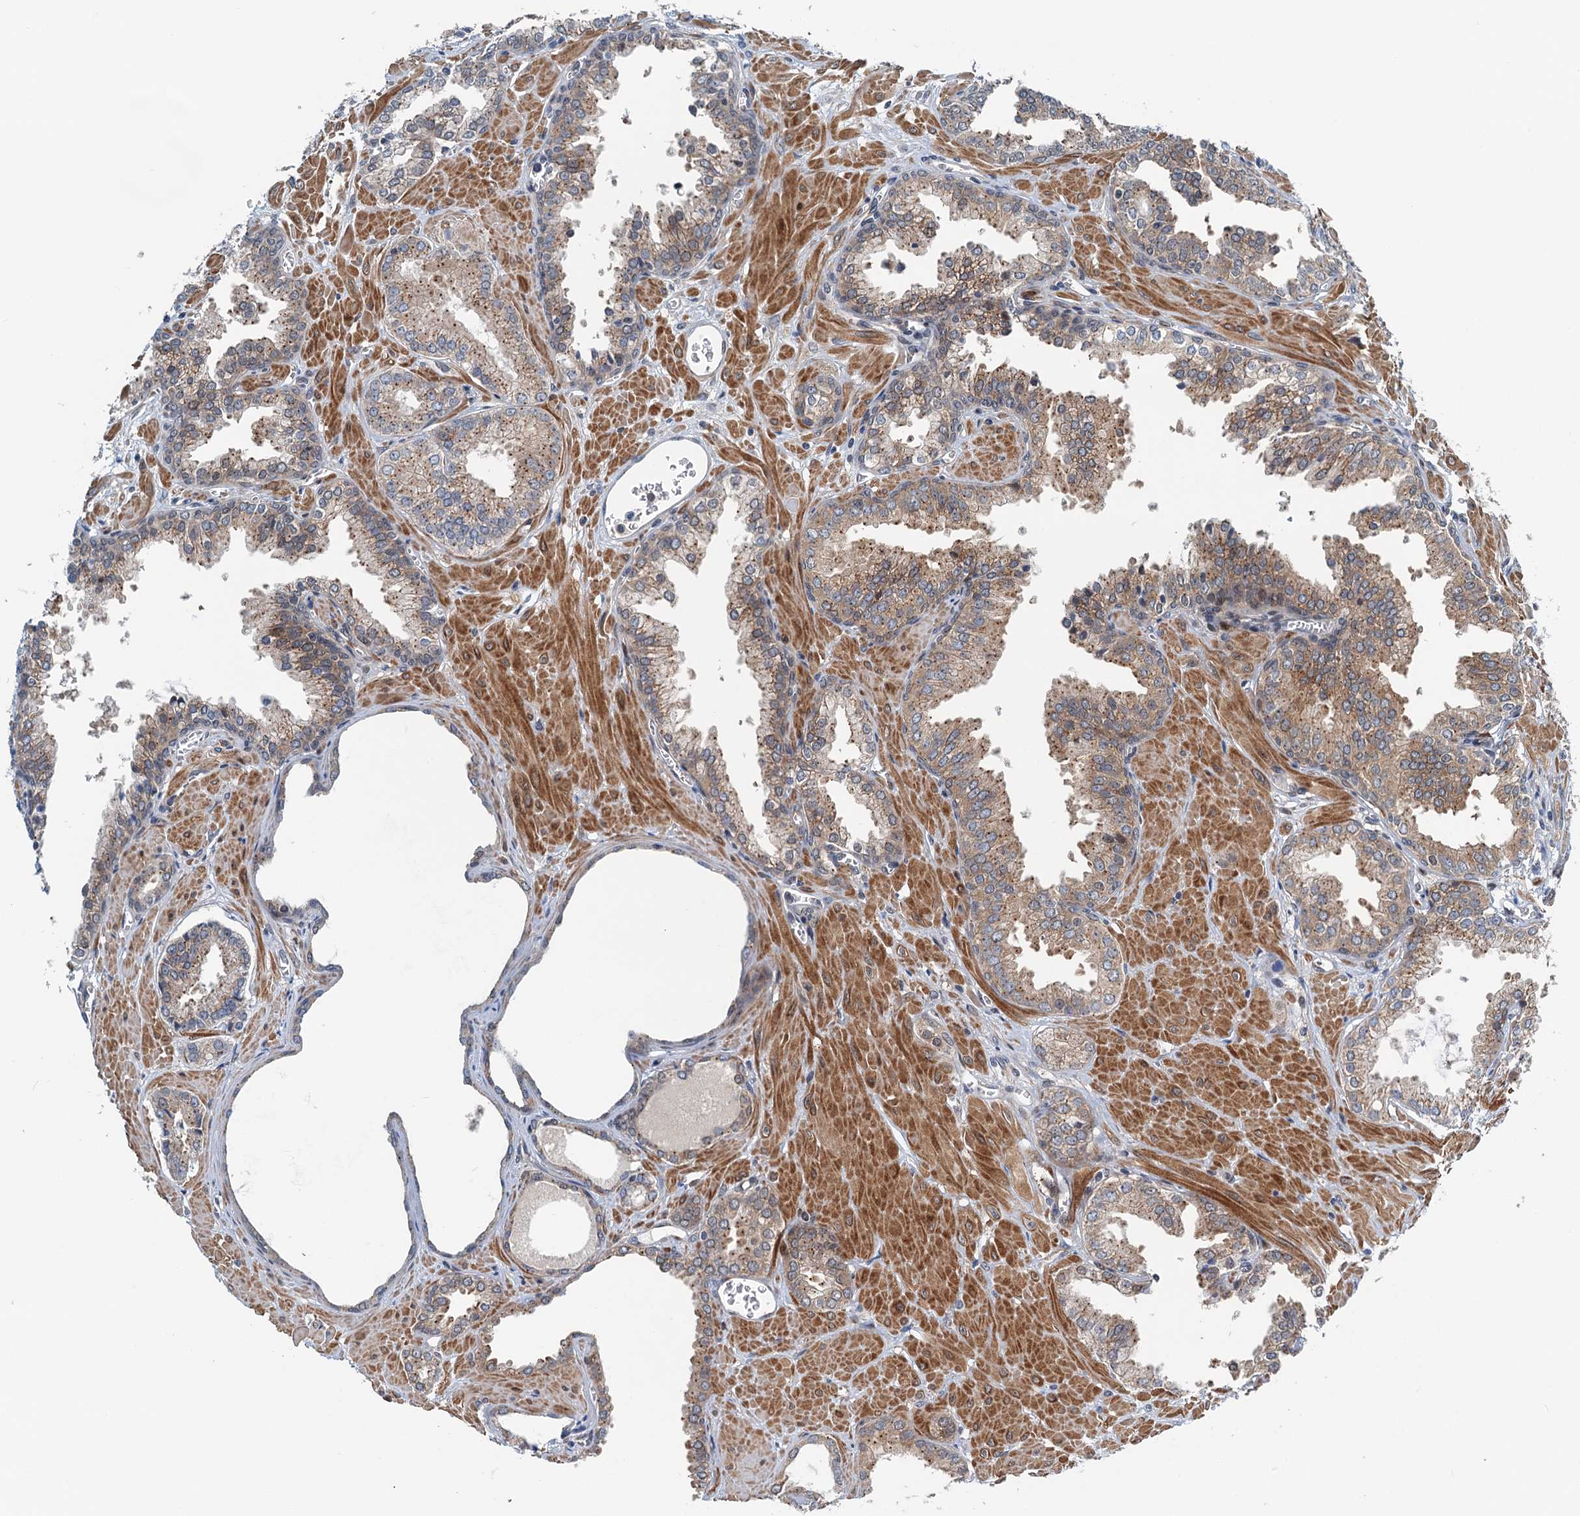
{"staining": {"intensity": "weak", "quantity": "25%-75%", "location": "cytoplasmic/membranous"}, "tissue": "prostate cancer", "cell_type": "Tumor cells", "image_type": "cancer", "snomed": [{"axis": "morphology", "description": "Adenocarcinoma, Low grade"}, {"axis": "topography", "description": "Prostate"}], "caption": "Immunohistochemistry (IHC) photomicrograph of prostate adenocarcinoma (low-grade) stained for a protein (brown), which shows low levels of weak cytoplasmic/membranous positivity in approximately 25%-75% of tumor cells.", "gene": "DYNC2I2", "patient": {"sex": "male", "age": 67}}